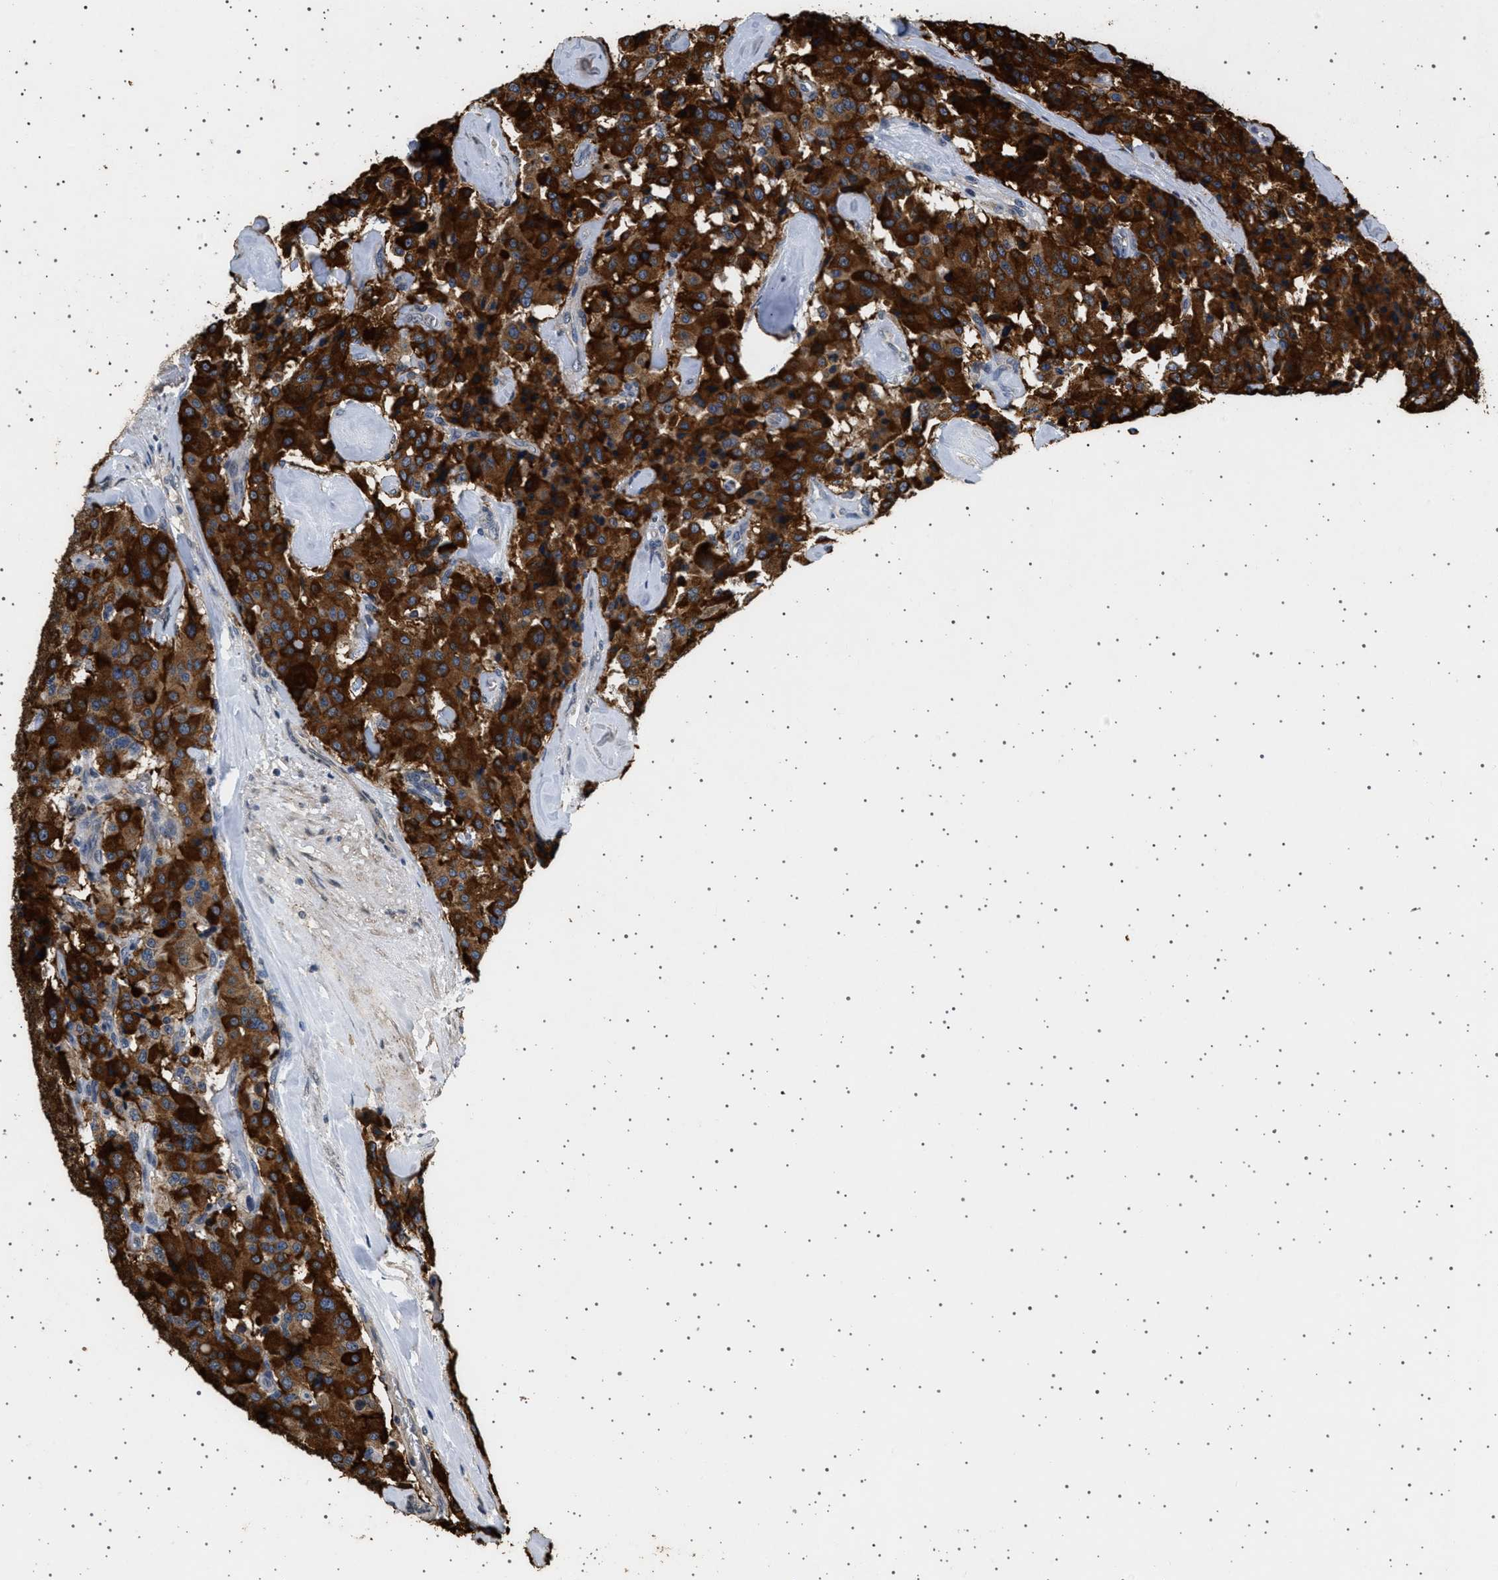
{"staining": {"intensity": "strong", "quantity": ">75%", "location": "cytoplasmic/membranous"}, "tissue": "carcinoid", "cell_type": "Tumor cells", "image_type": "cancer", "snomed": [{"axis": "morphology", "description": "Carcinoid, malignant, NOS"}, {"axis": "topography", "description": "Lung"}], "caption": "High-magnification brightfield microscopy of carcinoid stained with DAB (brown) and counterstained with hematoxylin (blue). tumor cells exhibit strong cytoplasmic/membranous positivity is present in approximately>75% of cells.", "gene": "KCNA4", "patient": {"sex": "male", "age": 30}}